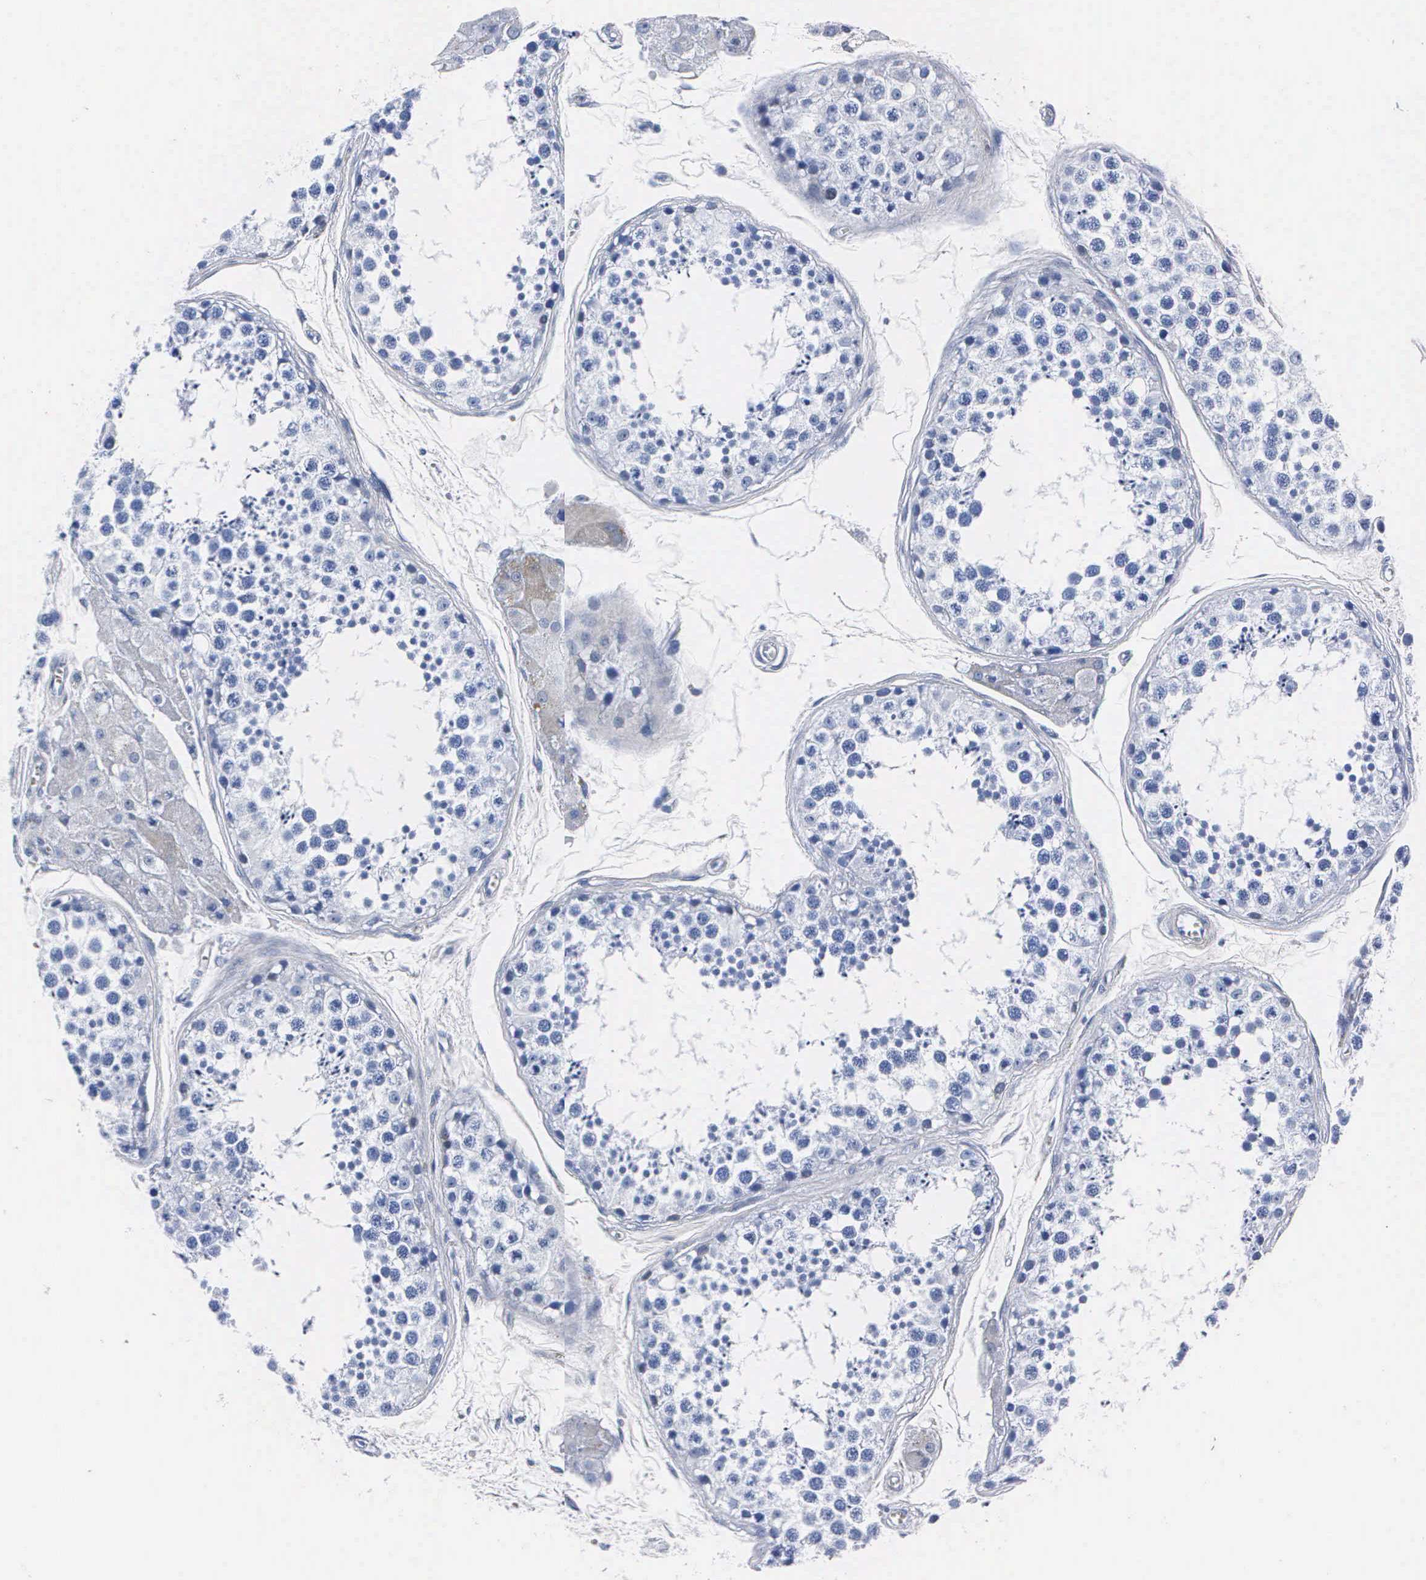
{"staining": {"intensity": "negative", "quantity": "none", "location": "none"}, "tissue": "testis", "cell_type": "Cells in seminiferous ducts", "image_type": "normal", "snomed": [{"axis": "morphology", "description": "Normal tissue, NOS"}, {"axis": "topography", "description": "Testis"}], "caption": "Cells in seminiferous ducts are negative for brown protein staining in normal testis. Brightfield microscopy of immunohistochemistry stained with DAB (3,3'-diaminobenzidine) (brown) and hematoxylin (blue), captured at high magnification.", "gene": "ENO2", "patient": {"sex": "male", "age": 57}}